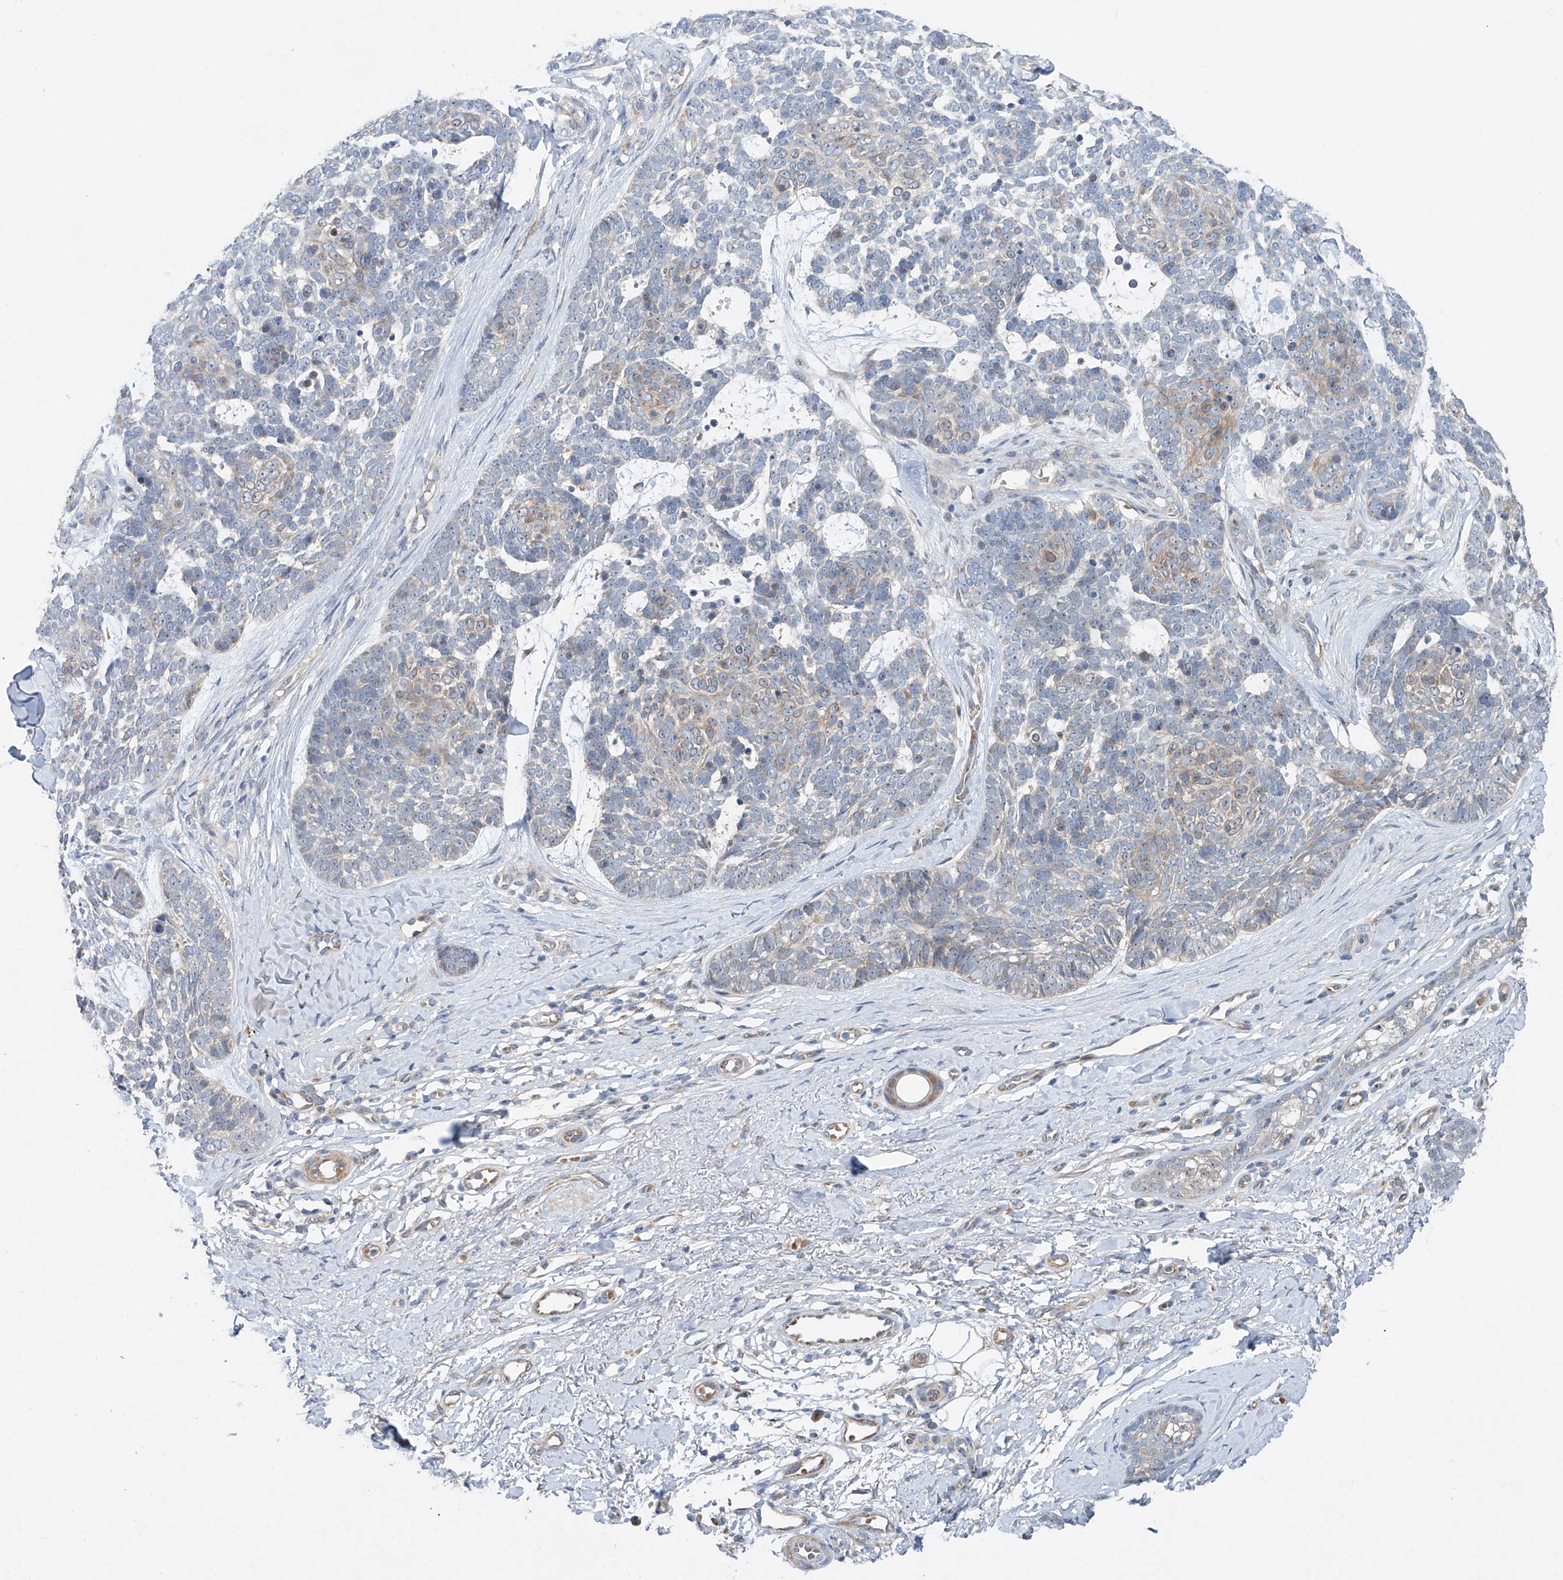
{"staining": {"intensity": "weak", "quantity": "<25%", "location": "cytoplasmic/membranous"}, "tissue": "skin cancer", "cell_type": "Tumor cells", "image_type": "cancer", "snomed": [{"axis": "morphology", "description": "Basal cell carcinoma"}, {"axis": "topography", "description": "Skin"}], "caption": "Immunohistochemical staining of human skin cancer shows no significant positivity in tumor cells.", "gene": "CLDND1", "patient": {"sex": "female", "age": 81}}